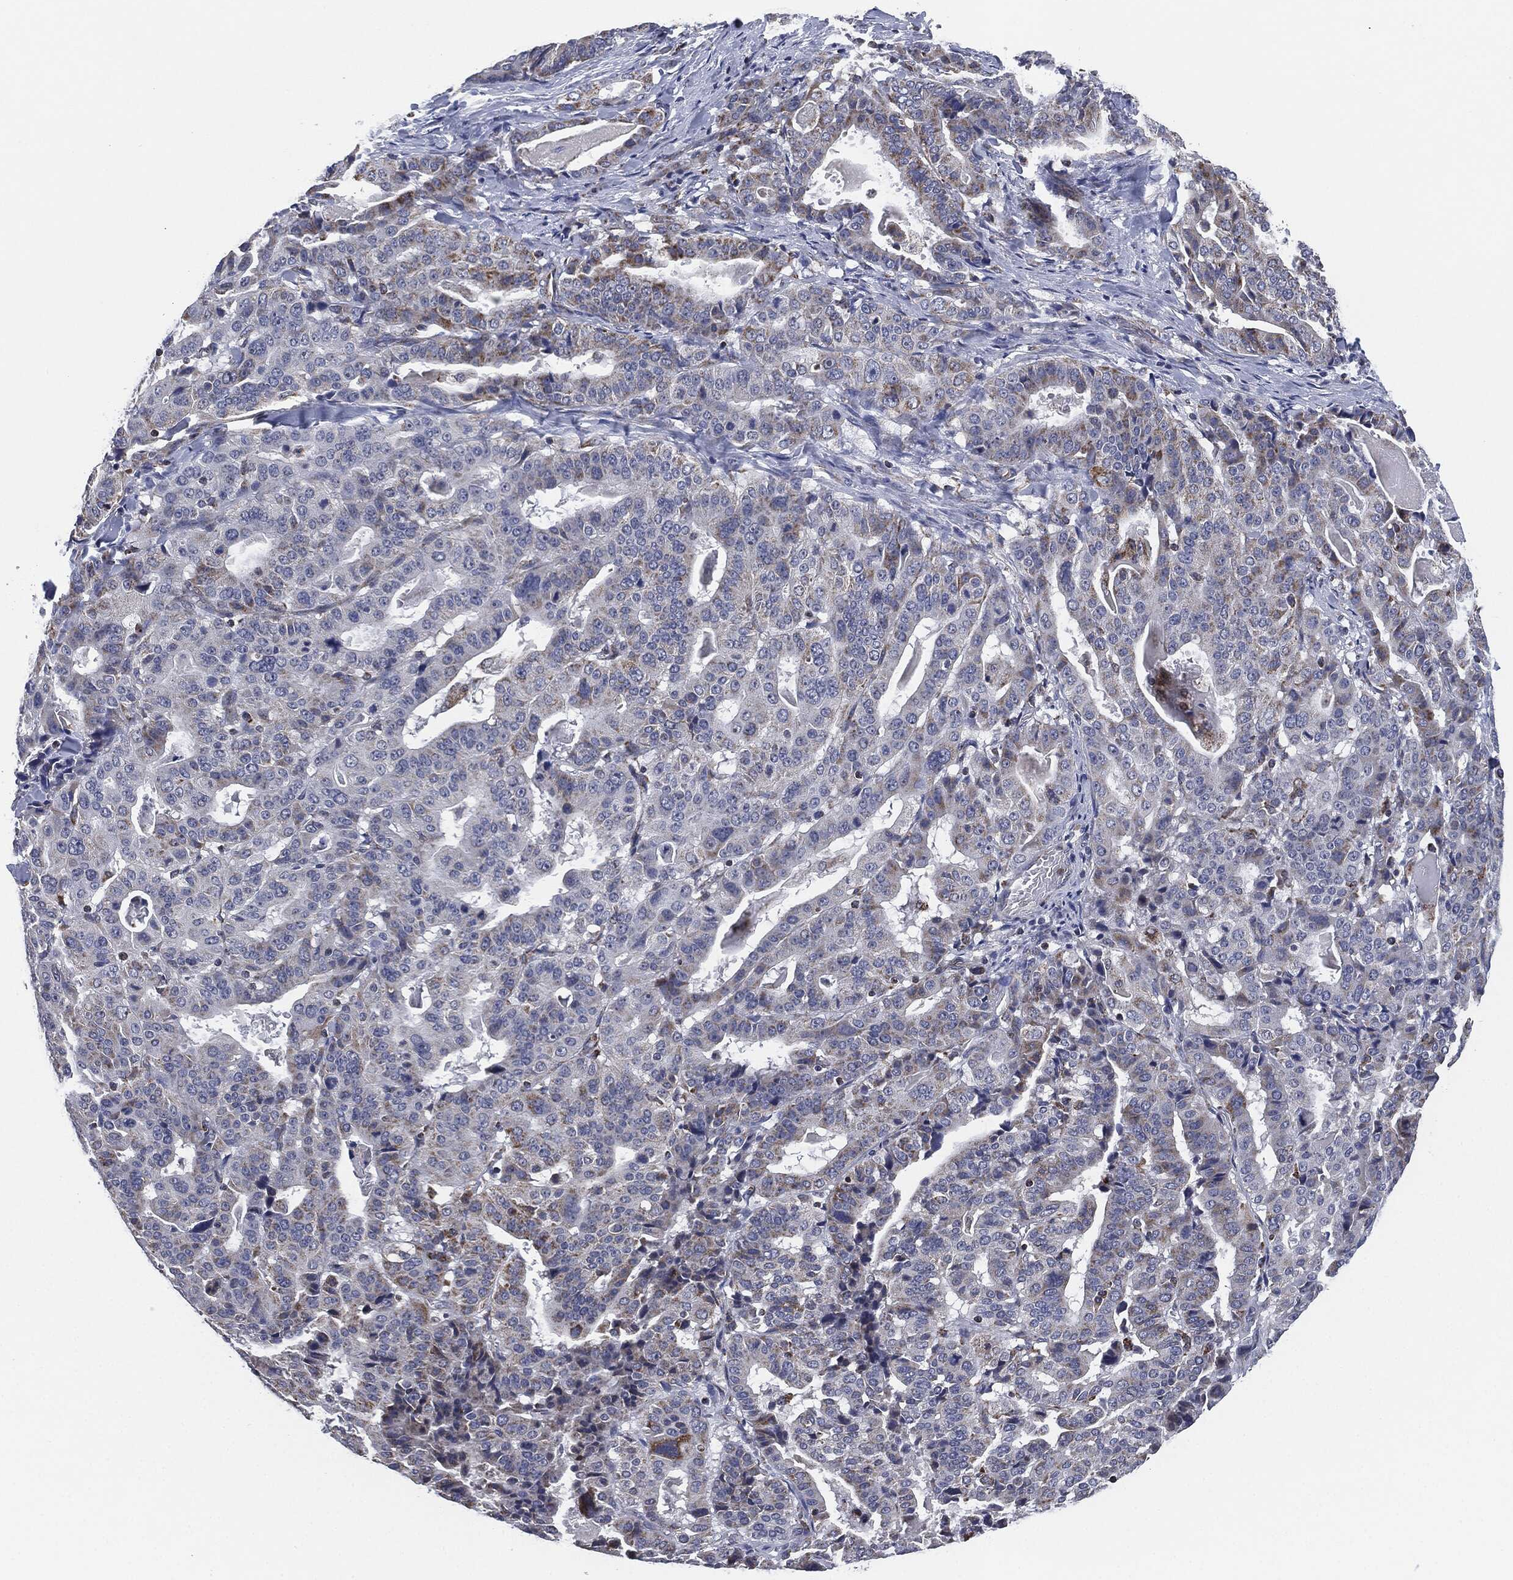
{"staining": {"intensity": "moderate", "quantity": "25%-75%", "location": "cytoplasmic/membranous"}, "tissue": "stomach cancer", "cell_type": "Tumor cells", "image_type": "cancer", "snomed": [{"axis": "morphology", "description": "Adenocarcinoma, NOS"}, {"axis": "topography", "description": "Stomach"}], "caption": "Immunohistochemical staining of human stomach adenocarcinoma reveals medium levels of moderate cytoplasmic/membranous expression in approximately 25%-75% of tumor cells.", "gene": "NDUFV2", "patient": {"sex": "male", "age": 48}}